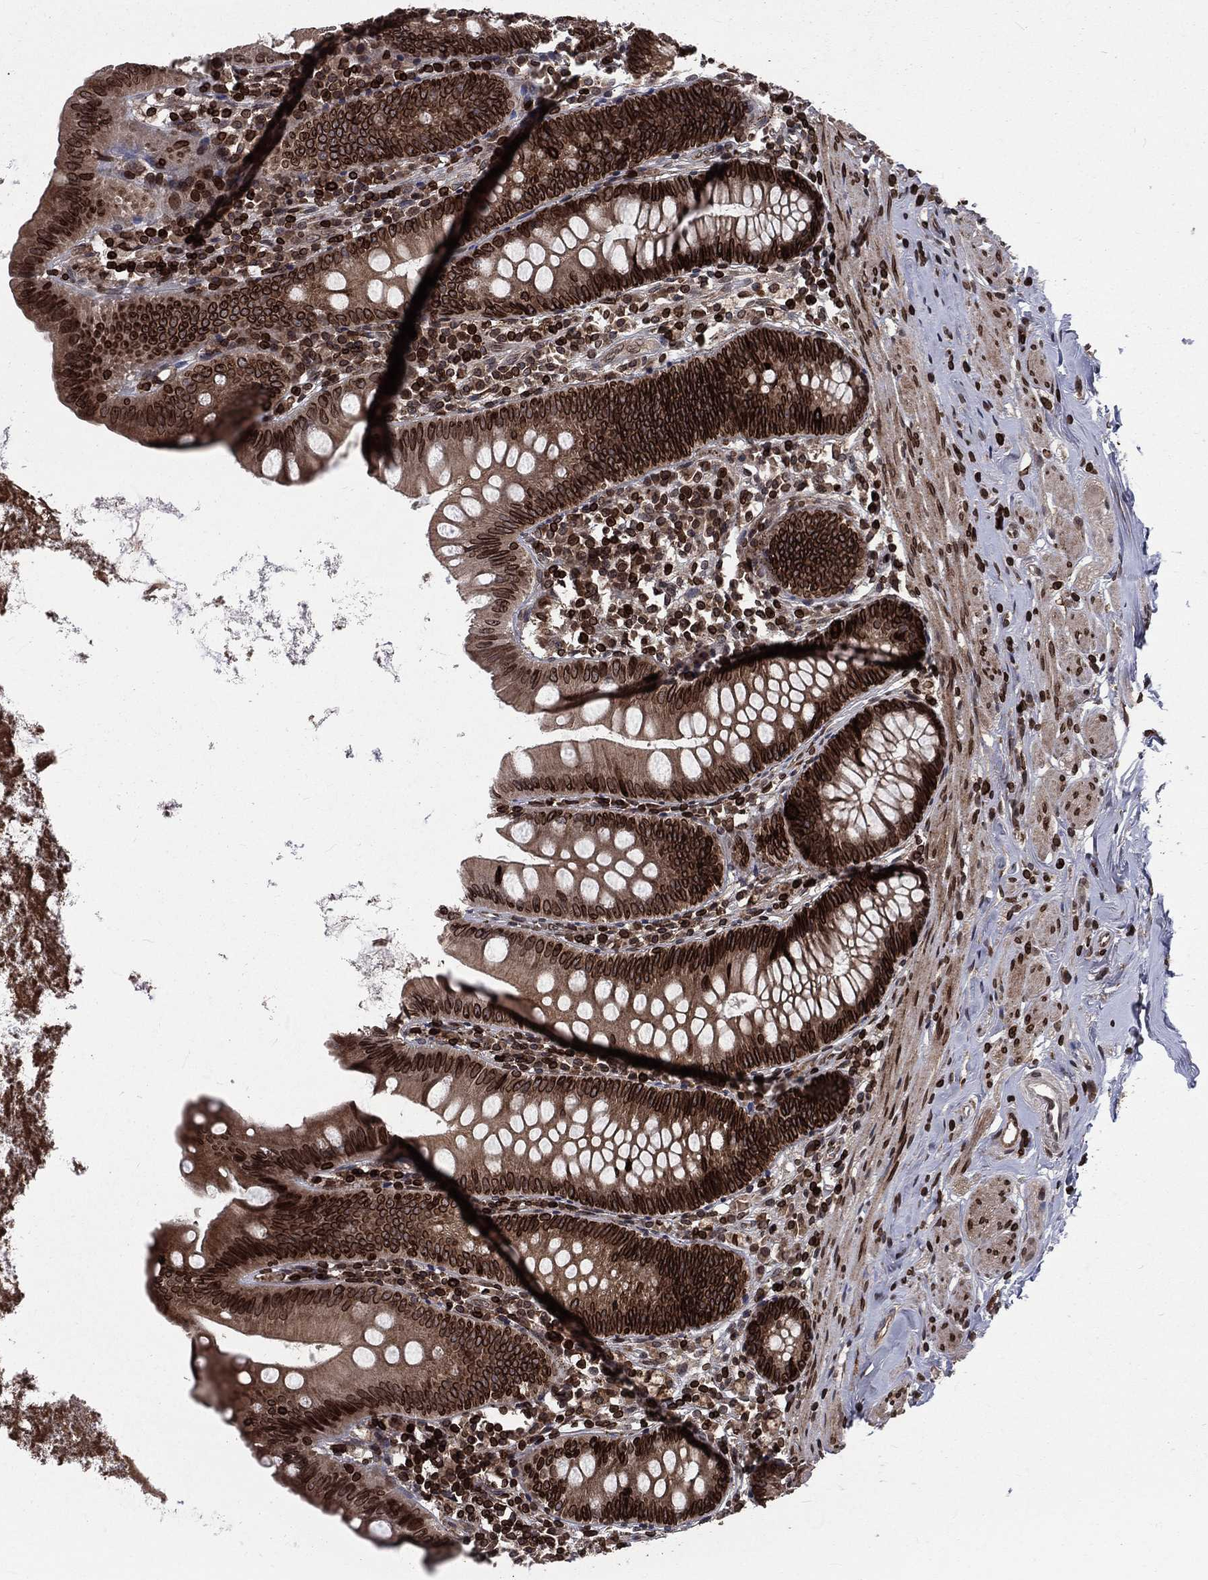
{"staining": {"intensity": "strong", "quantity": "25%-75%", "location": "cytoplasmic/membranous,nuclear"}, "tissue": "appendix", "cell_type": "Glandular cells", "image_type": "normal", "snomed": [{"axis": "morphology", "description": "Normal tissue, NOS"}, {"axis": "topography", "description": "Appendix"}], "caption": "The image demonstrates staining of normal appendix, revealing strong cytoplasmic/membranous,nuclear protein expression (brown color) within glandular cells. Using DAB (brown) and hematoxylin (blue) stains, captured at high magnification using brightfield microscopy.", "gene": "LBR", "patient": {"sex": "female", "age": 82}}